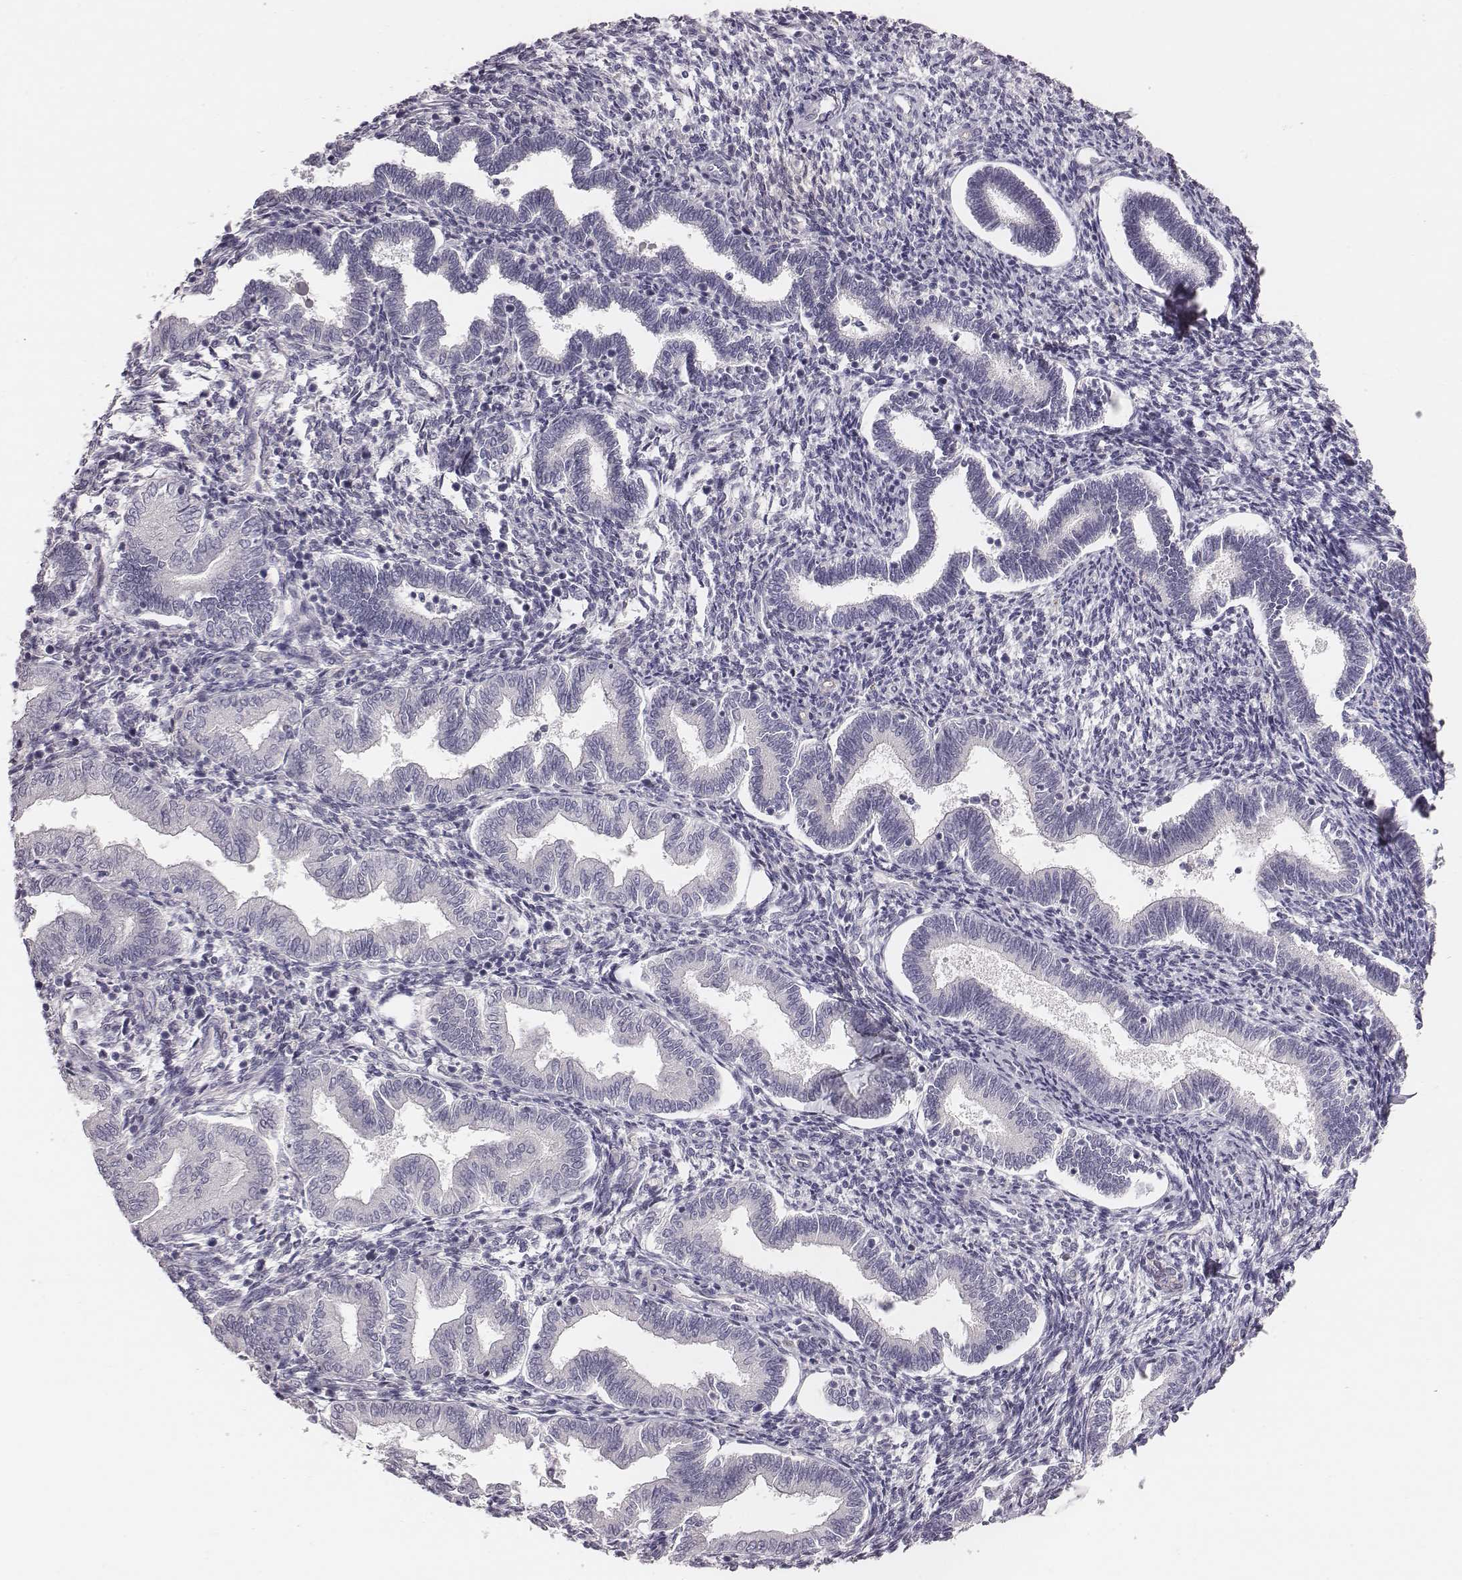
{"staining": {"intensity": "negative", "quantity": "none", "location": "none"}, "tissue": "endometrium", "cell_type": "Cells in endometrial stroma", "image_type": "normal", "snomed": [{"axis": "morphology", "description": "Normal tissue, NOS"}, {"axis": "topography", "description": "Endometrium"}], "caption": "High power microscopy histopathology image of an immunohistochemistry histopathology image of unremarkable endometrium, revealing no significant positivity in cells in endometrial stroma.", "gene": "CACNG4", "patient": {"sex": "female", "age": 42}}